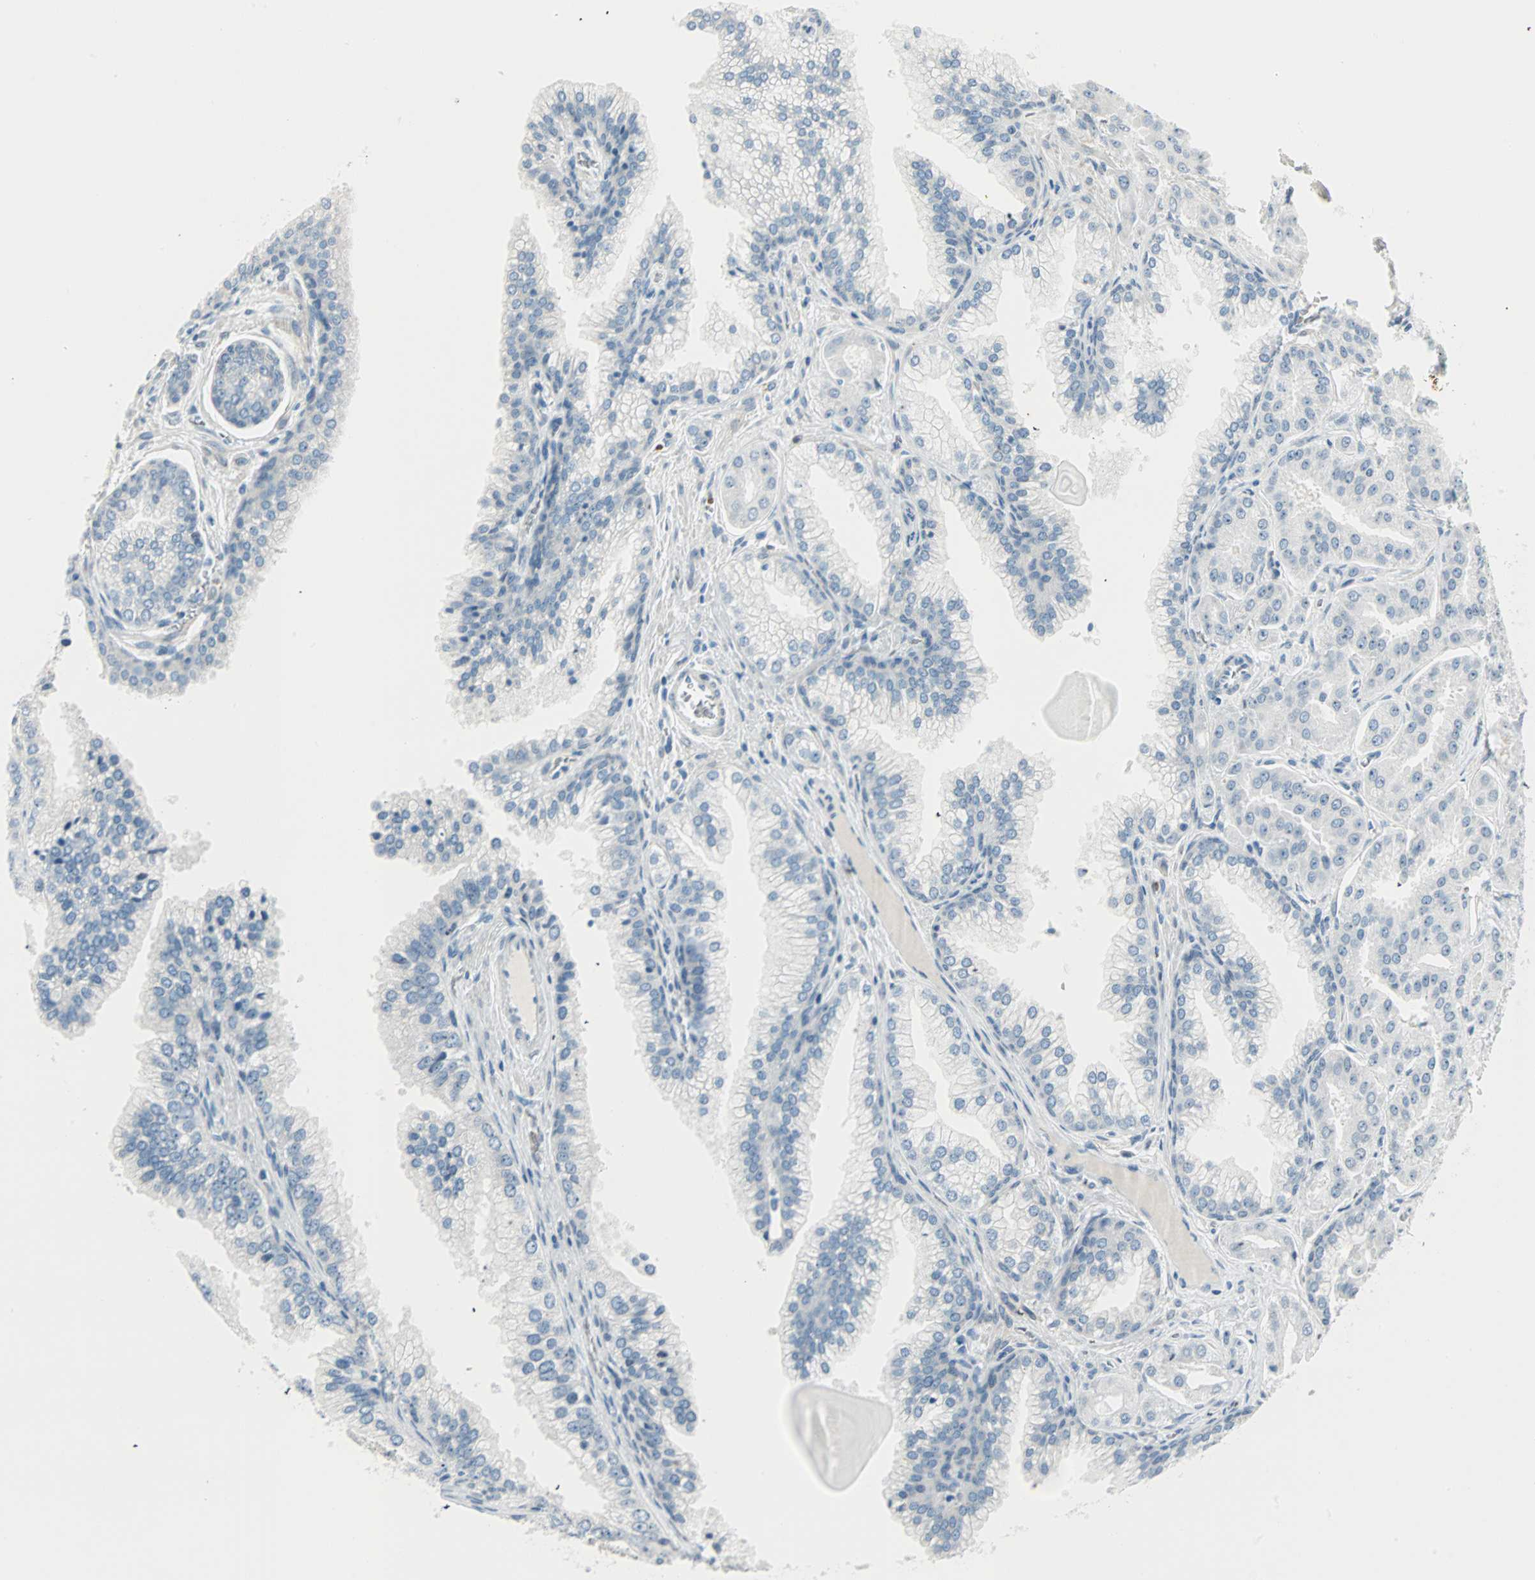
{"staining": {"intensity": "negative", "quantity": "none", "location": "none"}, "tissue": "prostate cancer", "cell_type": "Tumor cells", "image_type": "cancer", "snomed": [{"axis": "morphology", "description": "Adenocarcinoma, Low grade"}, {"axis": "topography", "description": "Prostate"}], "caption": "This is a photomicrograph of immunohistochemistry staining of prostate cancer, which shows no staining in tumor cells.", "gene": "BCAN", "patient": {"sex": "male", "age": 59}}